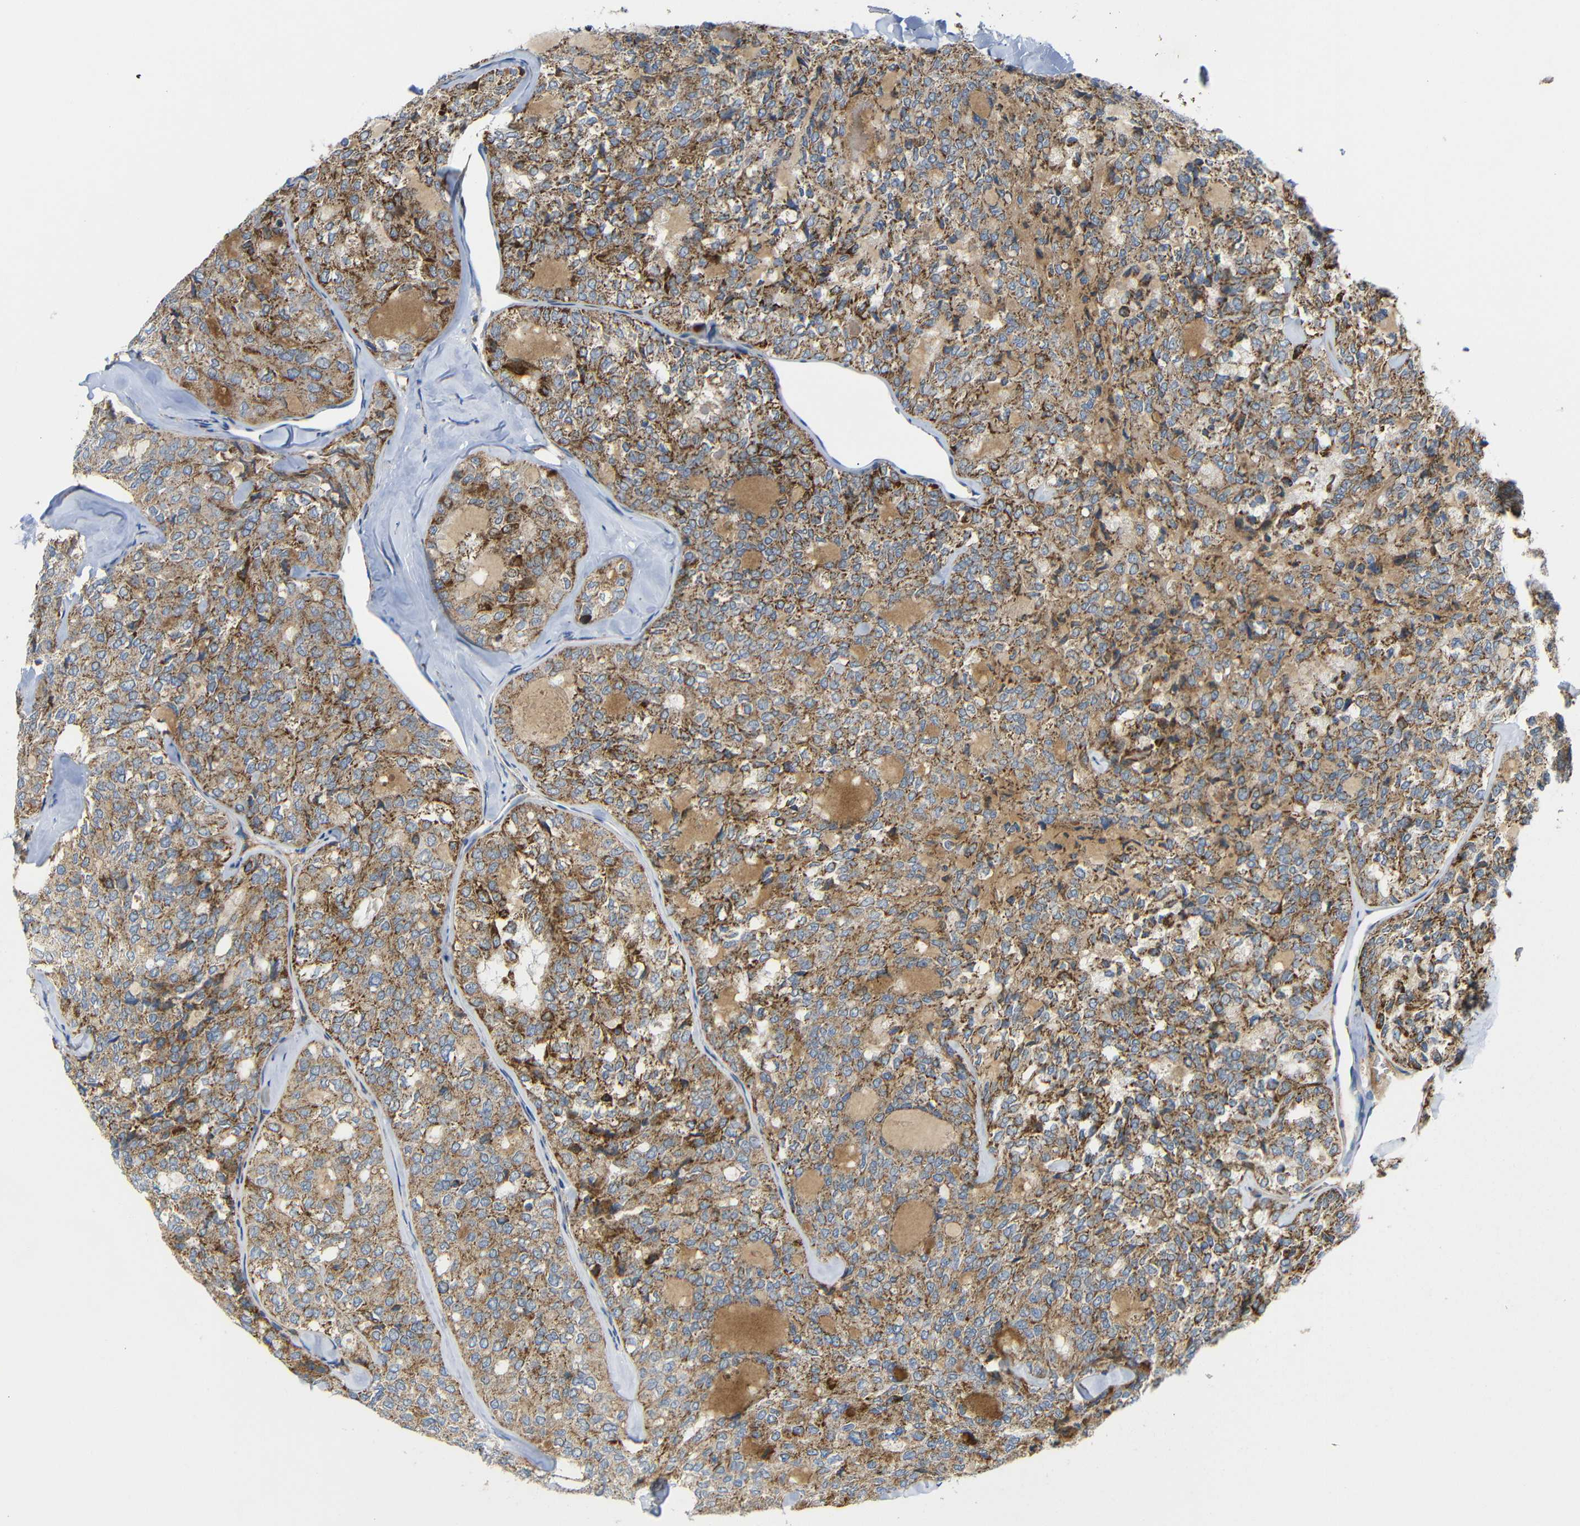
{"staining": {"intensity": "moderate", "quantity": ">75%", "location": "cytoplasmic/membranous"}, "tissue": "thyroid cancer", "cell_type": "Tumor cells", "image_type": "cancer", "snomed": [{"axis": "morphology", "description": "Follicular adenoma carcinoma, NOS"}, {"axis": "topography", "description": "Thyroid gland"}], "caption": "Immunohistochemistry (IHC) image of thyroid follicular adenoma carcinoma stained for a protein (brown), which displays medium levels of moderate cytoplasmic/membranous expression in about >75% of tumor cells.", "gene": "FAM171B", "patient": {"sex": "male", "age": 75}}